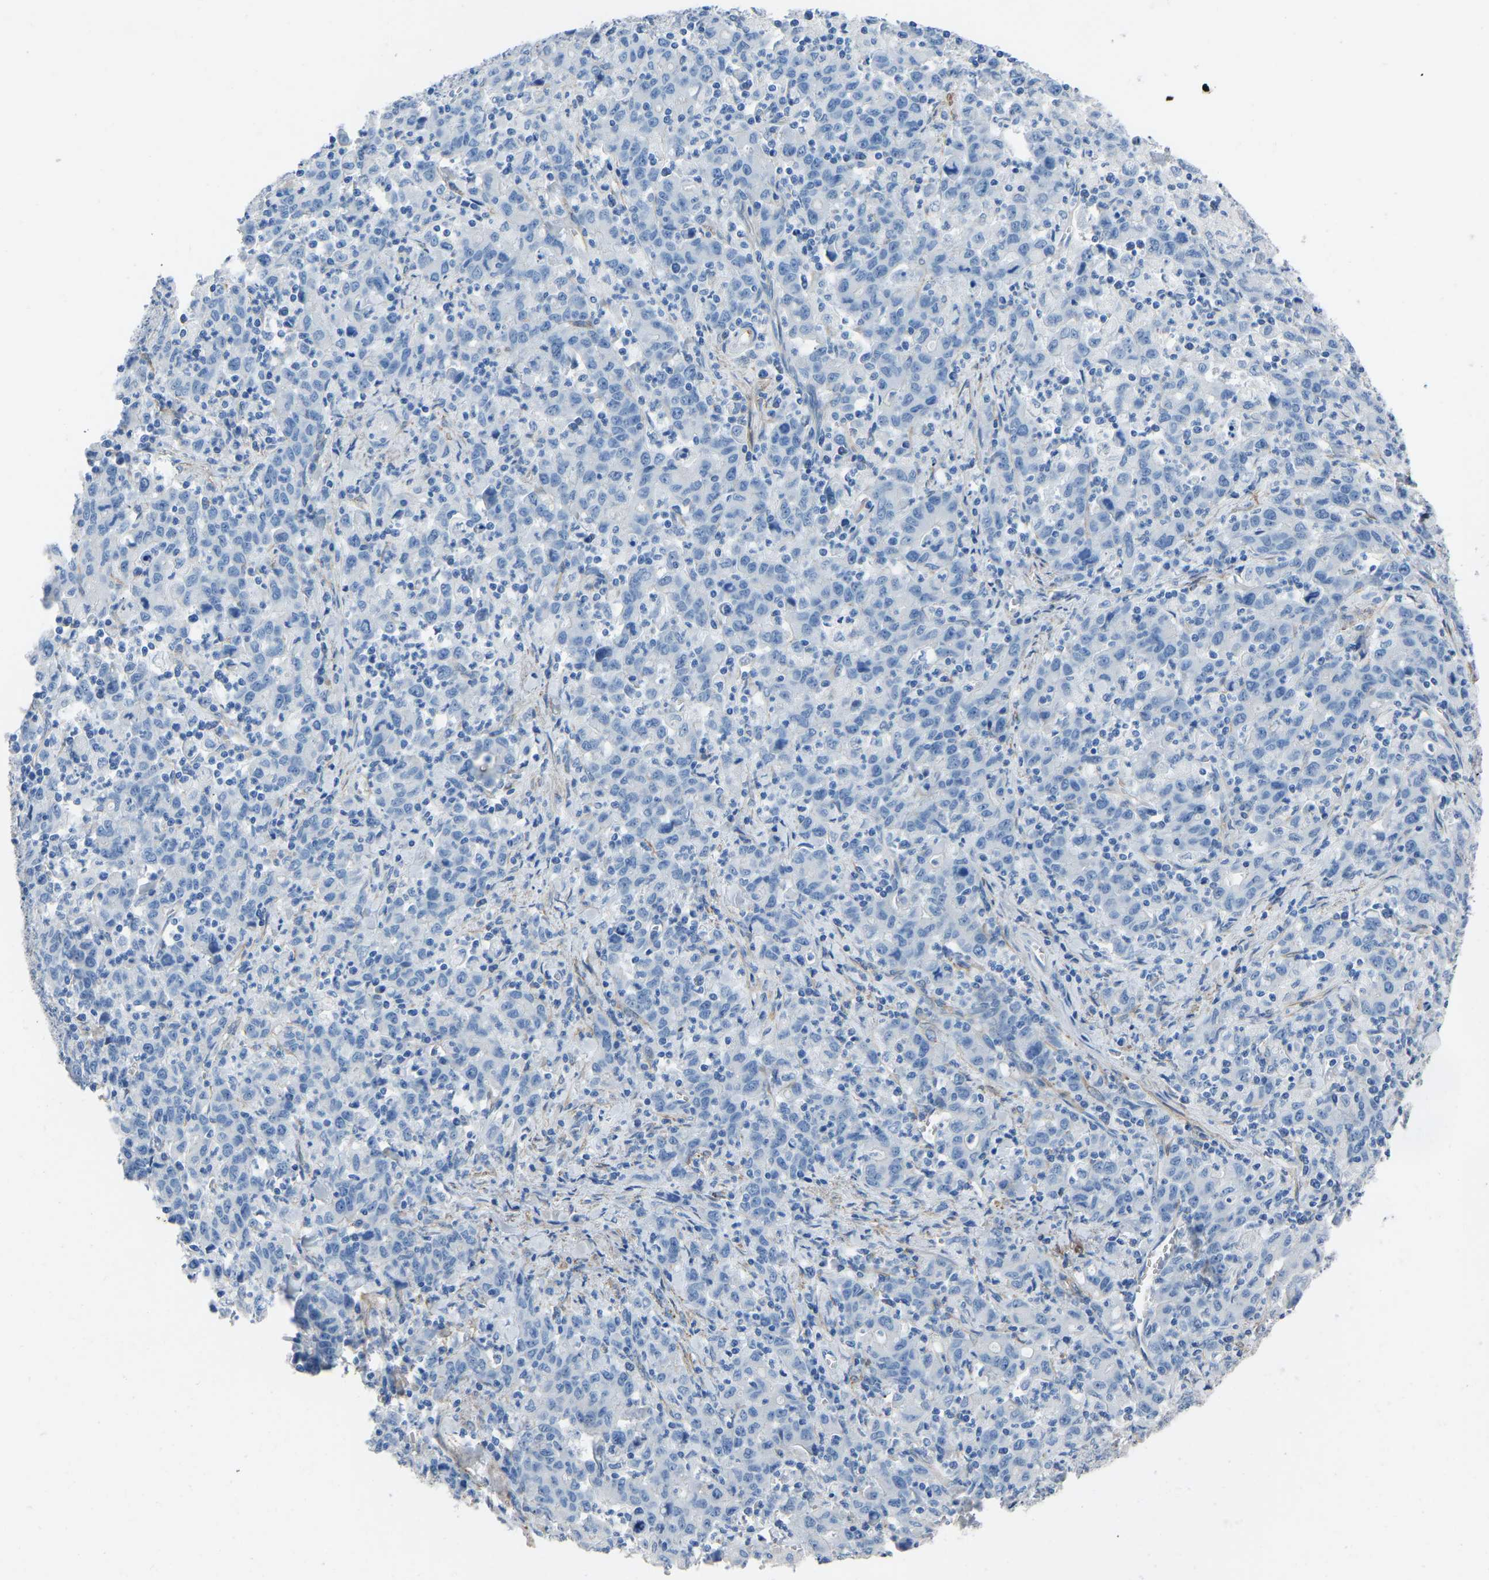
{"staining": {"intensity": "negative", "quantity": "none", "location": "none"}, "tissue": "stomach cancer", "cell_type": "Tumor cells", "image_type": "cancer", "snomed": [{"axis": "morphology", "description": "Adenocarcinoma, NOS"}, {"axis": "topography", "description": "Stomach, upper"}], "caption": "High power microscopy image of an immunohistochemistry photomicrograph of stomach cancer, revealing no significant staining in tumor cells.", "gene": "MYH10", "patient": {"sex": "male", "age": 69}}